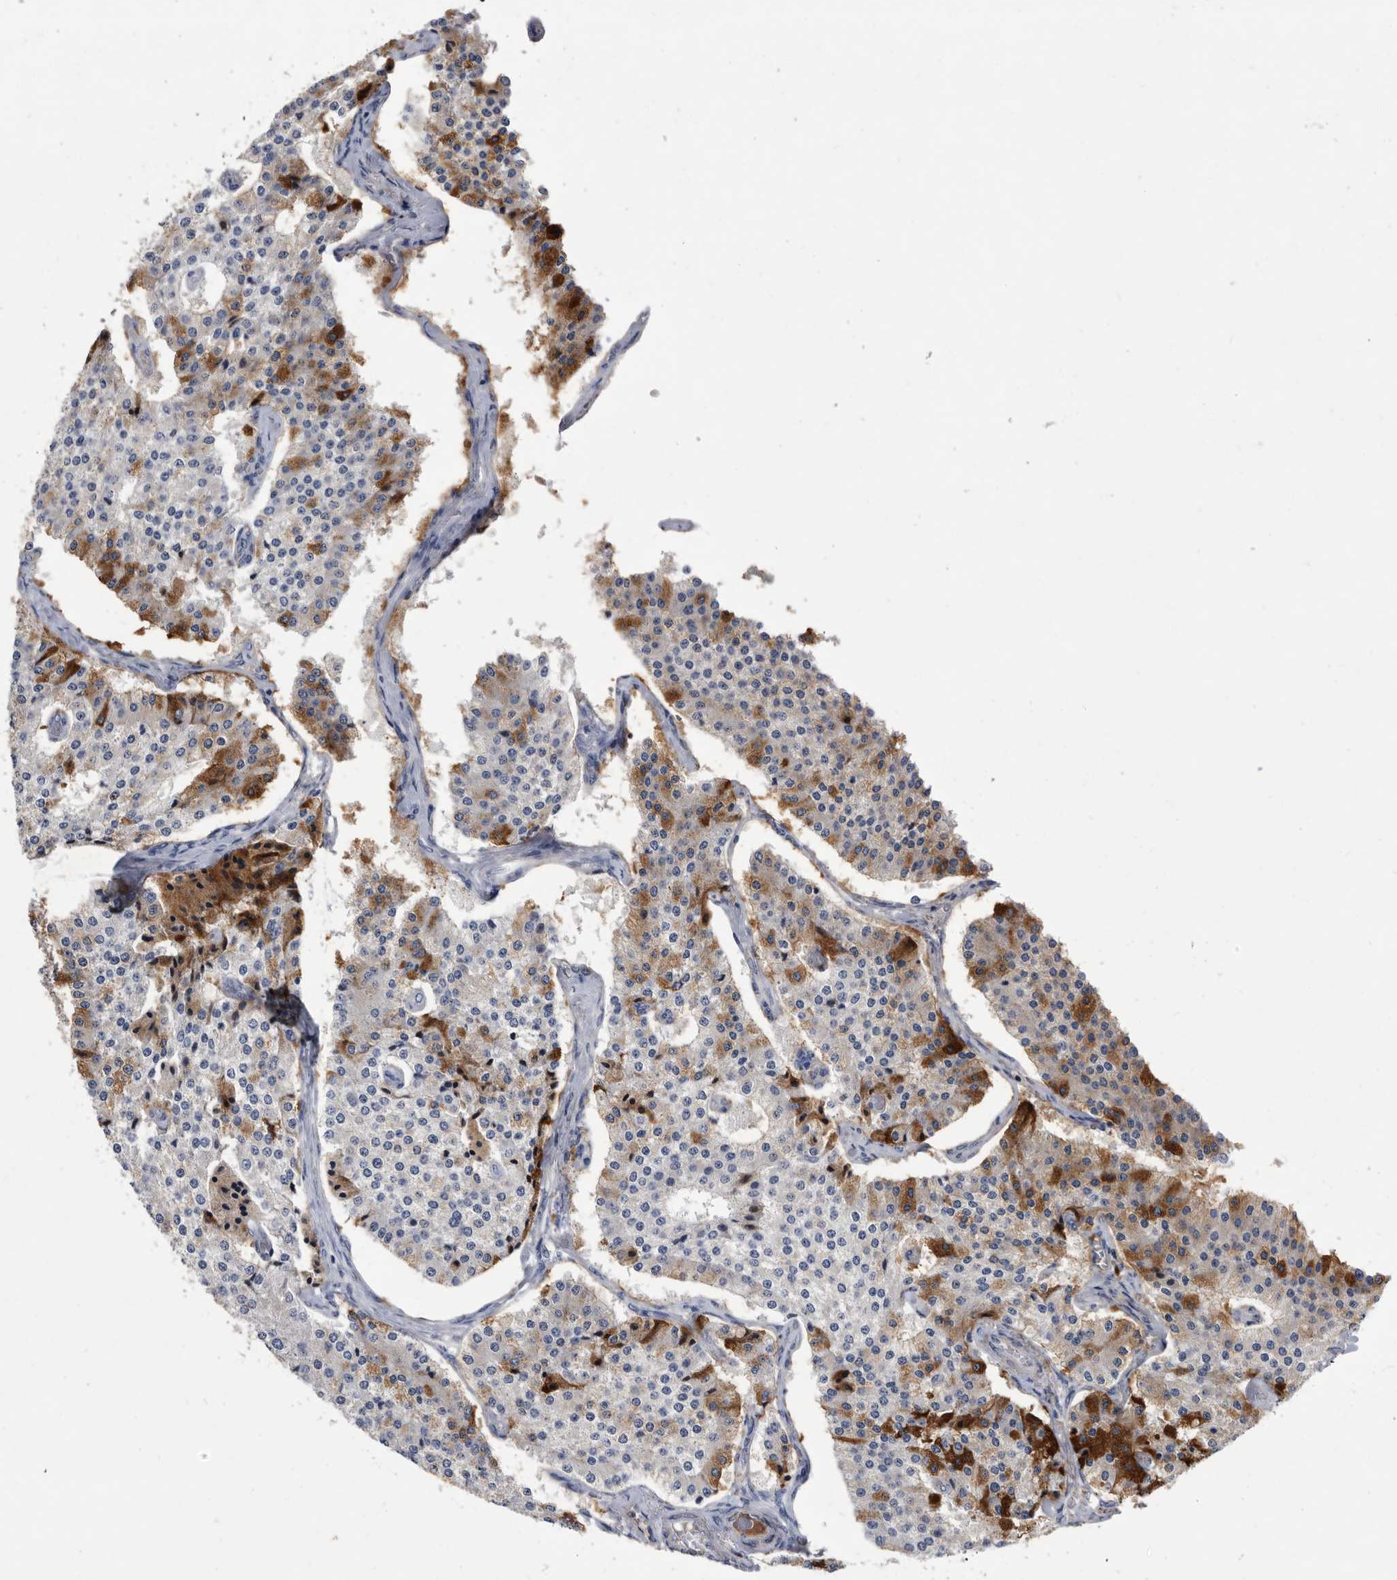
{"staining": {"intensity": "strong", "quantity": "25%-75%", "location": "cytoplasmic/membranous"}, "tissue": "carcinoid", "cell_type": "Tumor cells", "image_type": "cancer", "snomed": [{"axis": "morphology", "description": "Carcinoid, malignant, NOS"}, {"axis": "topography", "description": "Colon"}], "caption": "Immunohistochemical staining of human malignant carcinoid shows high levels of strong cytoplasmic/membranous protein positivity in approximately 25%-75% of tumor cells.", "gene": "BTBD6", "patient": {"sex": "female", "age": 52}}